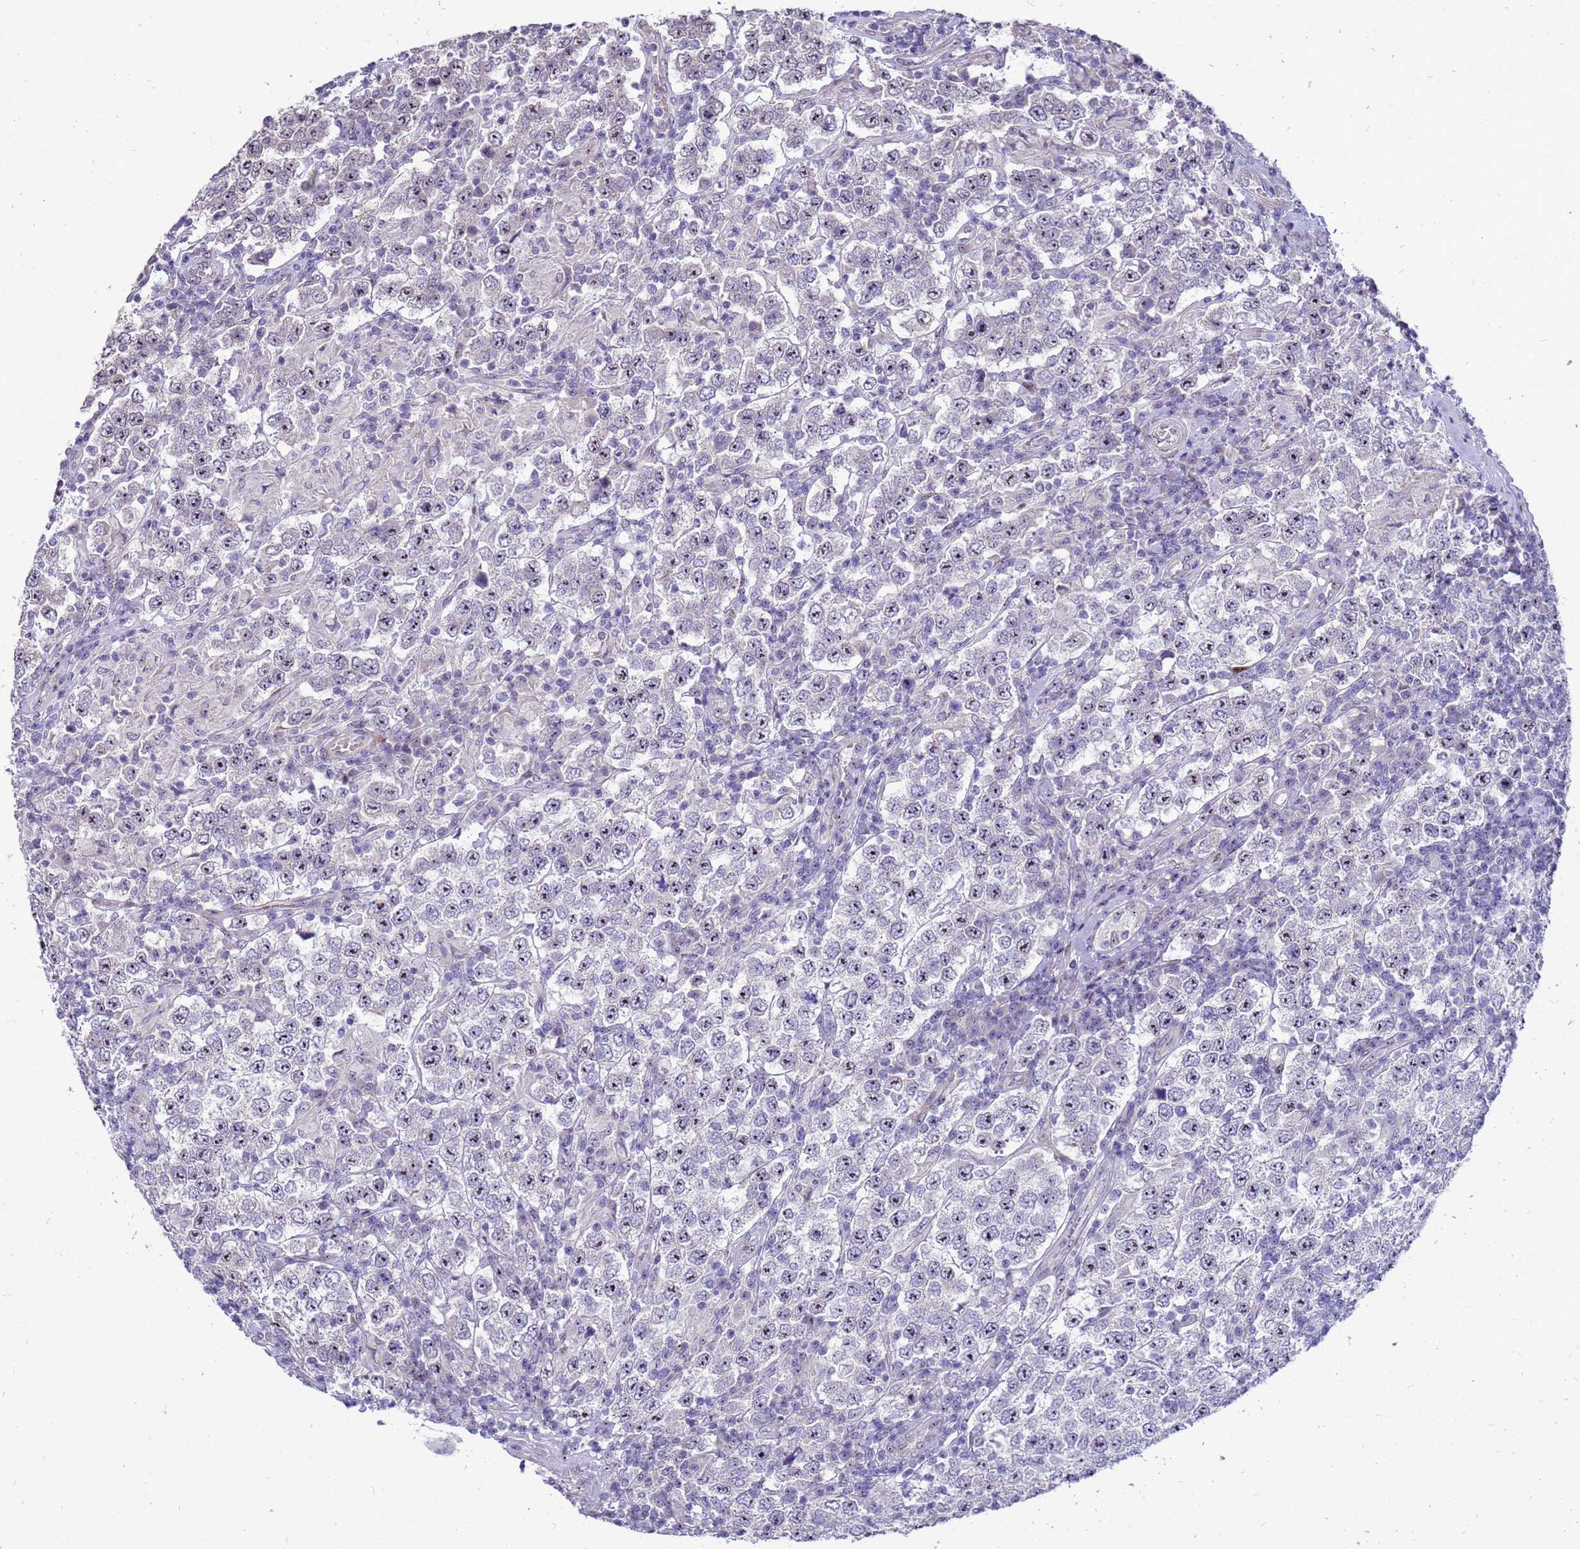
{"staining": {"intensity": "moderate", "quantity": "<25%", "location": "nuclear"}, "tissue": "testis cancer", "cell_type": "Tumor cells", "image_type": "cancer", "snomed": [{"axis": "morphology", "description": "Normal tissue, NOS"}, {"axis": "morphology", "description": "Urothelial carcinoma, High grade"}, {"axis": "morphology", "description": "Seminoma, NOS"}, {"axis": "morphology", "description": "Carcinoma, Embryonal, NOS"}, {"axis": "topography", "description": "Urinary bladder"}, {"axis": "topography", "description": "Testis"}], "caption": "Testis cancer (seminoma) stained with DAB (3,3'-diaminobenzidine) immunohistochemistry reveals low levels of moderate nuclear expression in about <25% of tumor cells. Immunohistochemistry stains the protein in brown and the nuclei are stained blue.", "gene": "RSPO1", "patient": {"sex": "male", "age": 41}}